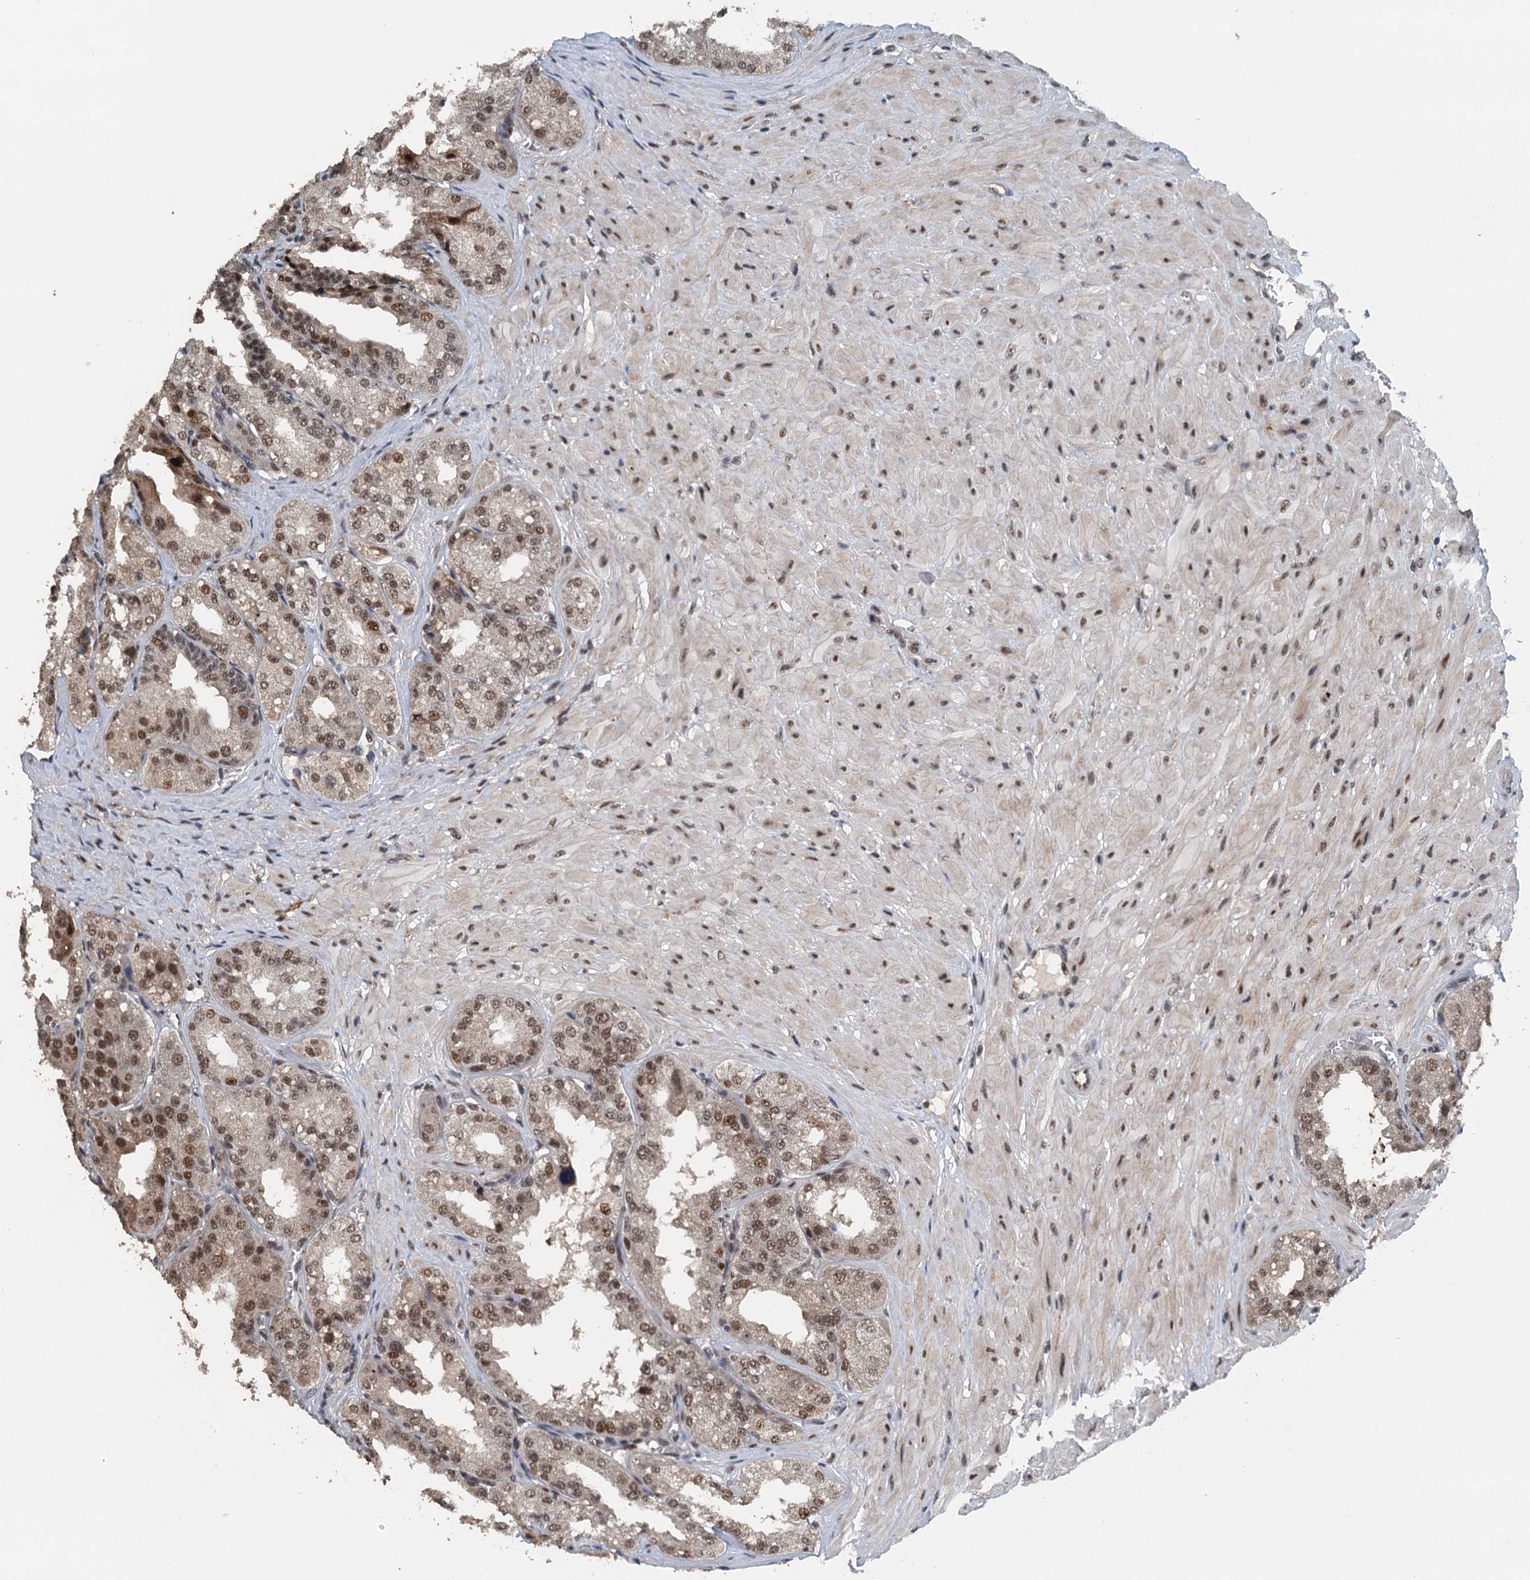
{"staining": {"intensity": "moderate", "quantity": ">75%", "location": "nuclear"}, "tissue": "seminal vesicle", "cell_type": "Glandular cells", "image_type": "normal", "snomed": [{"axis": "morphology", "description": "Normal tissue, NOS"}, {"axis": "topography", "description": "Prostate"}, {"axis": "topography", "description": "Seminal veicle"}], "caption": "A high-resolution histopathology image shows IHC staining of normal seminal vesicle, which reveals moderate nuclear expression in approximately >75% of glandular cells.", "gene": "MTA3", "patient": {"sex": "male", "age": 51}}